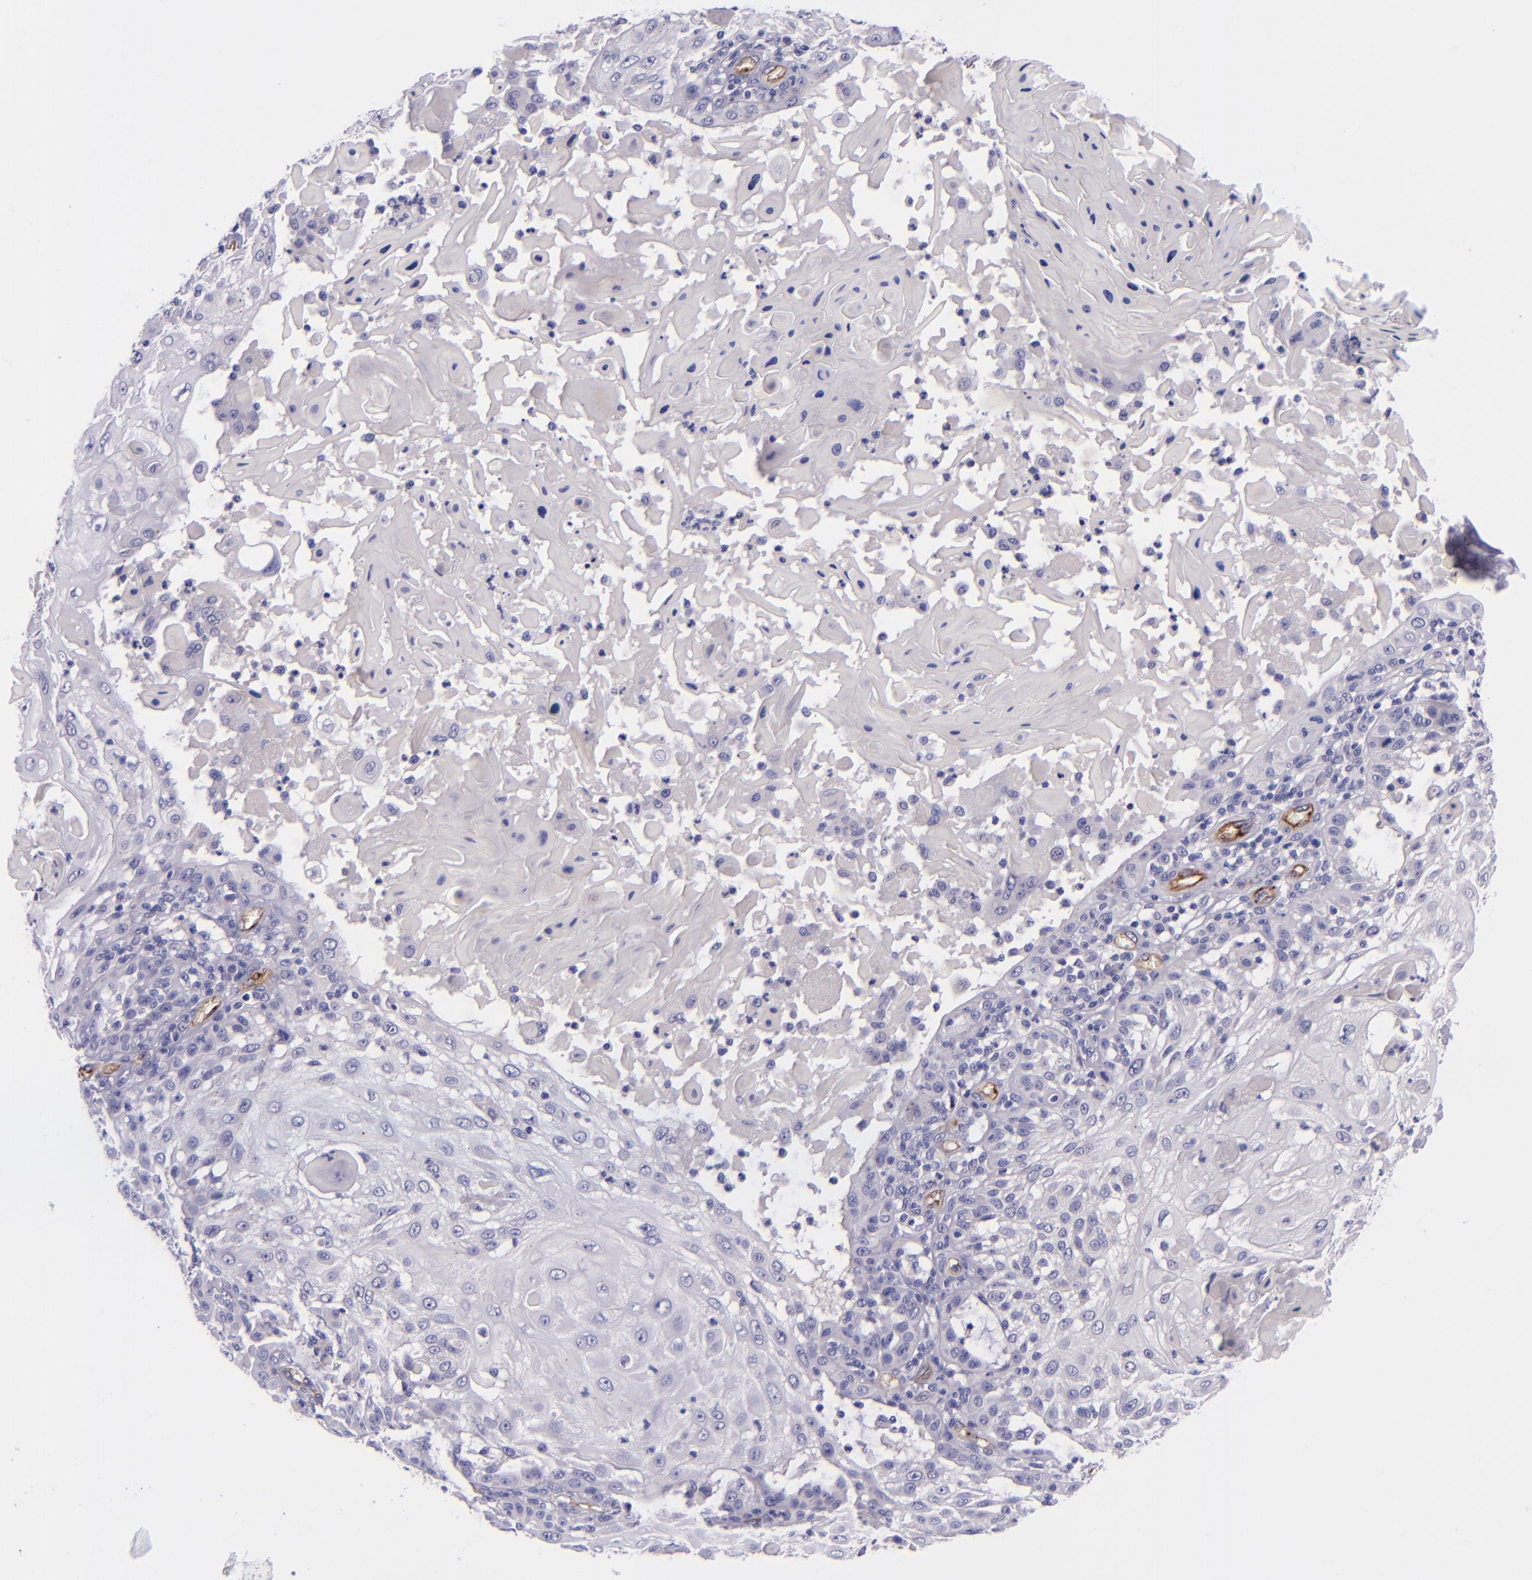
{"staining": {"intensity": "negative", "quantity": "none", "location": "none"}, "tissue": "skin cancer", "cell_type": "Tumor cells", "image_type": "cancer", "snomed": [{"axis": "morphology", "description": "Squamous cell carcinoma, NOS"}, {"axis": "topography", "description": "Skin"}], "caption": "A micrograph of squamous cell carcinoma (skin) stained for a protein exhibits no brown staining in tumor cells.", "gene": "NOS3", "patient": {"sex": "female", "age": 89}}